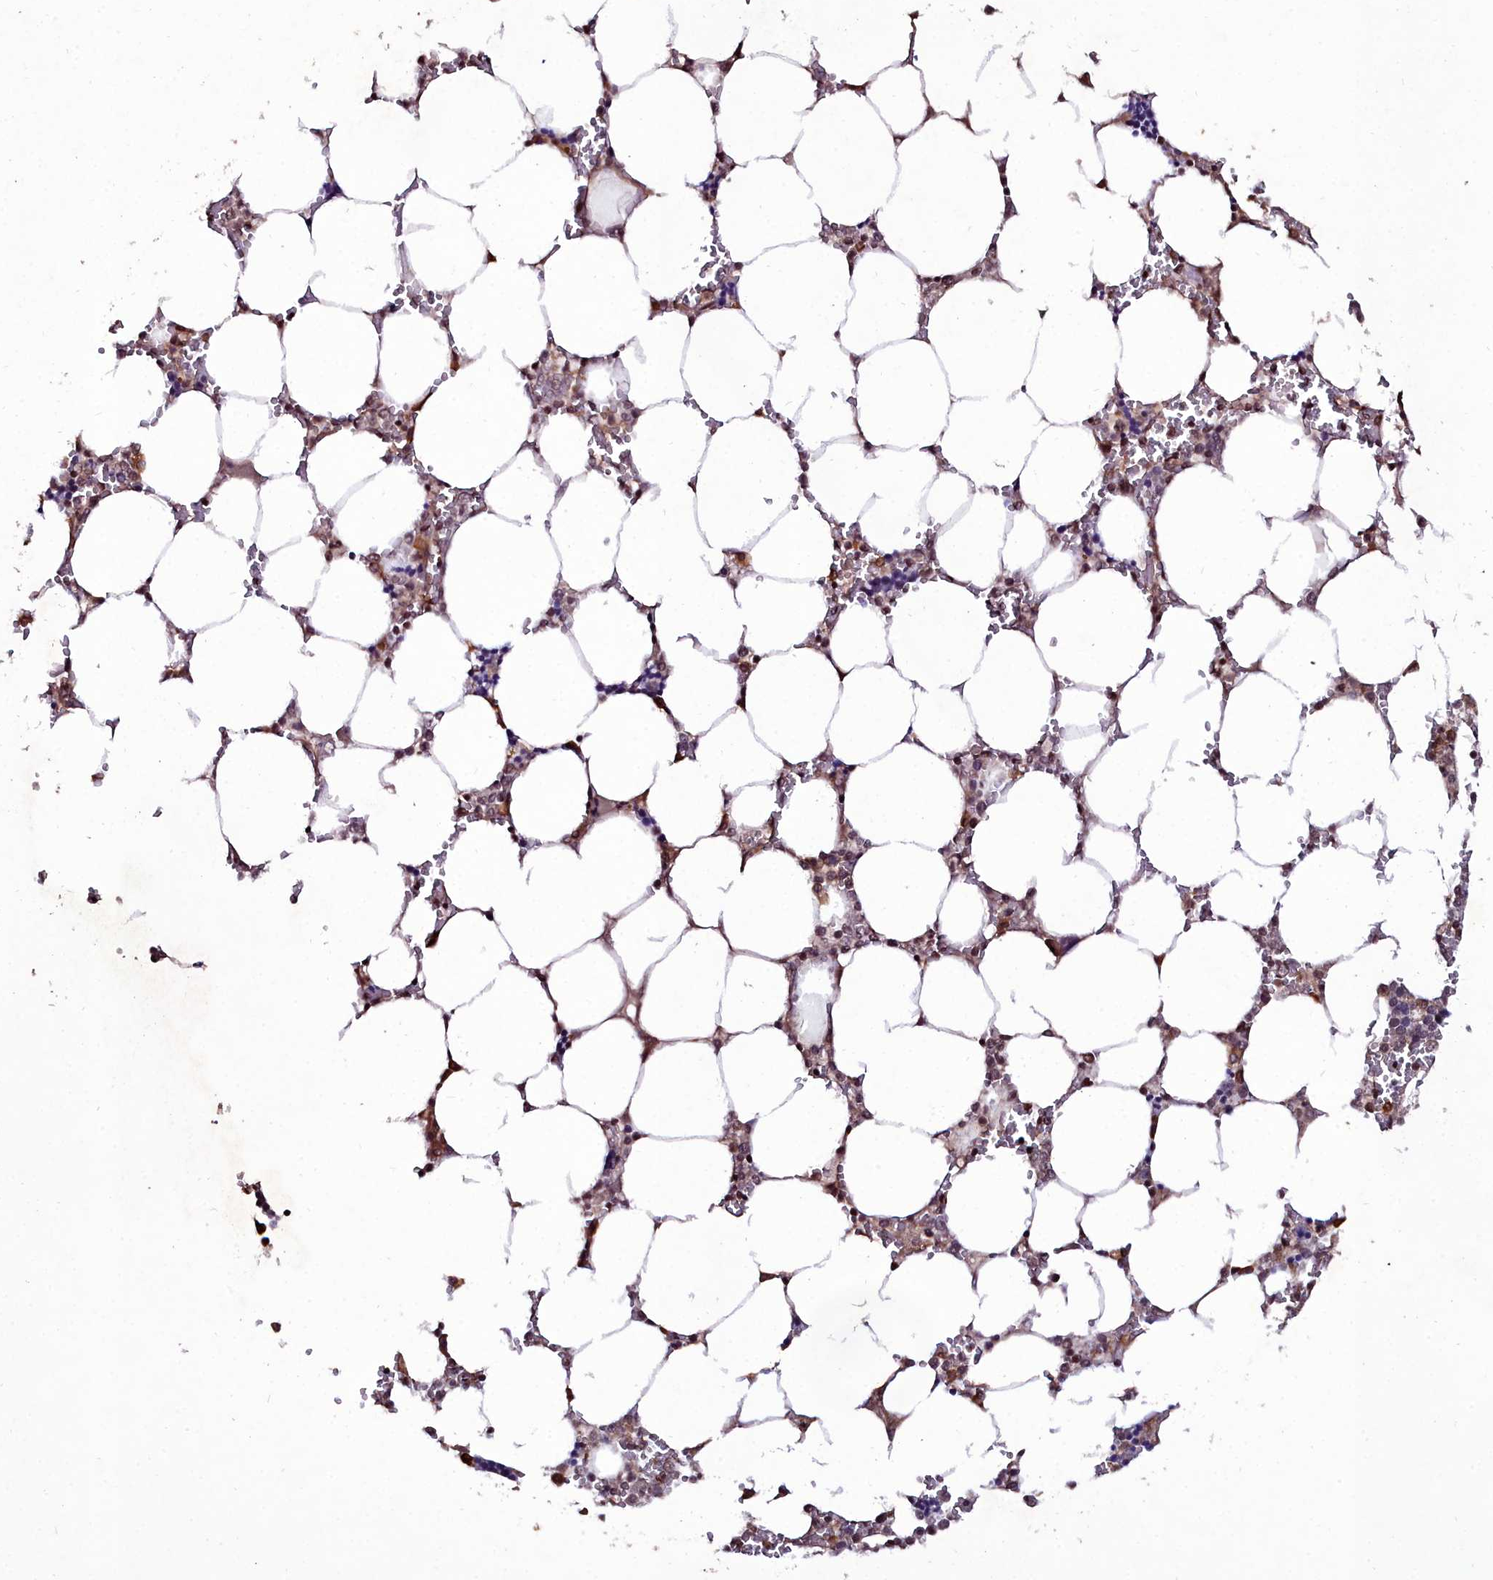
{"staining": {"intensity": "moderate", "quantity": "<25%", "location": "cytoplasmic/membranous,nuclear"}, "tissue": "bone marrow", "cell_type": "Hematopoietic cells", "image_type": "normal", "snomed": [{"axis": "morphology", "description": "Normal tissue, NOS"}, {"axis": "topography", "description": "Bone marrow"}], "caption": "The micrograph reveals immunohistochemical staining of unremarkable bone marrow. There is moderate cytoplasmic/membranous,nuclear staining is appreciated in about <25% of hematopoietic cells. (IHC, brightfield microscopy, high magnification).", "gene": "CXXC1", "patient": {"sex": "male", "age": 64}}